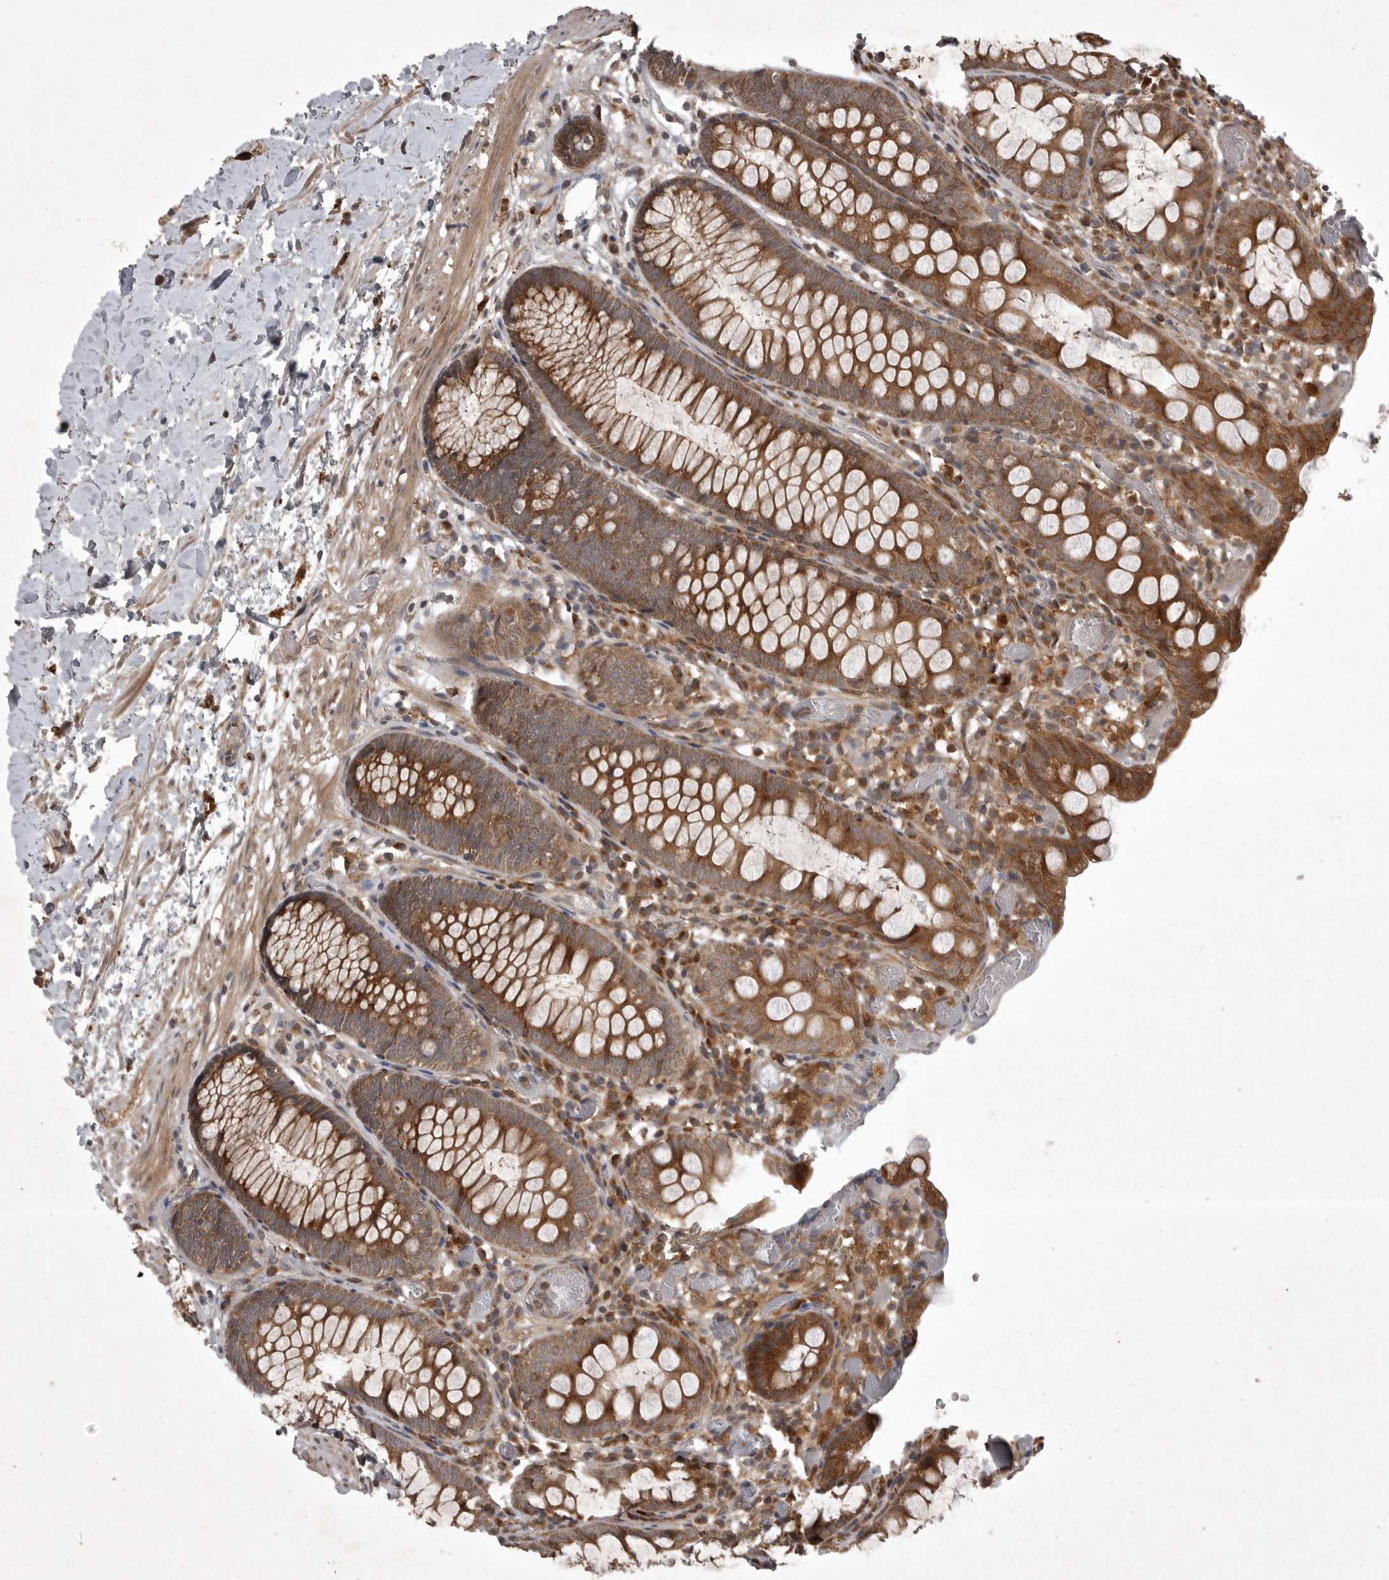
{"staining": {"intensity": "moderate", "quantity": ">75%", "location": "cytoplasmic/membranous"}, "tissue": "colon", "cell_type": "Endothelial cells", "image_type": "normal", "snomed": [{"axis": "morphology", "description": "Normal tissue, NOS"}, {"axis": "topography", "description": "Colon"}], "caption": "Protein analysis of benign colon shows moderate cytoplasmic/membranous staining in about >75% of endothelial cells.", "gene": "GPR31", "patient": {"sex": "male", "age": 14}}